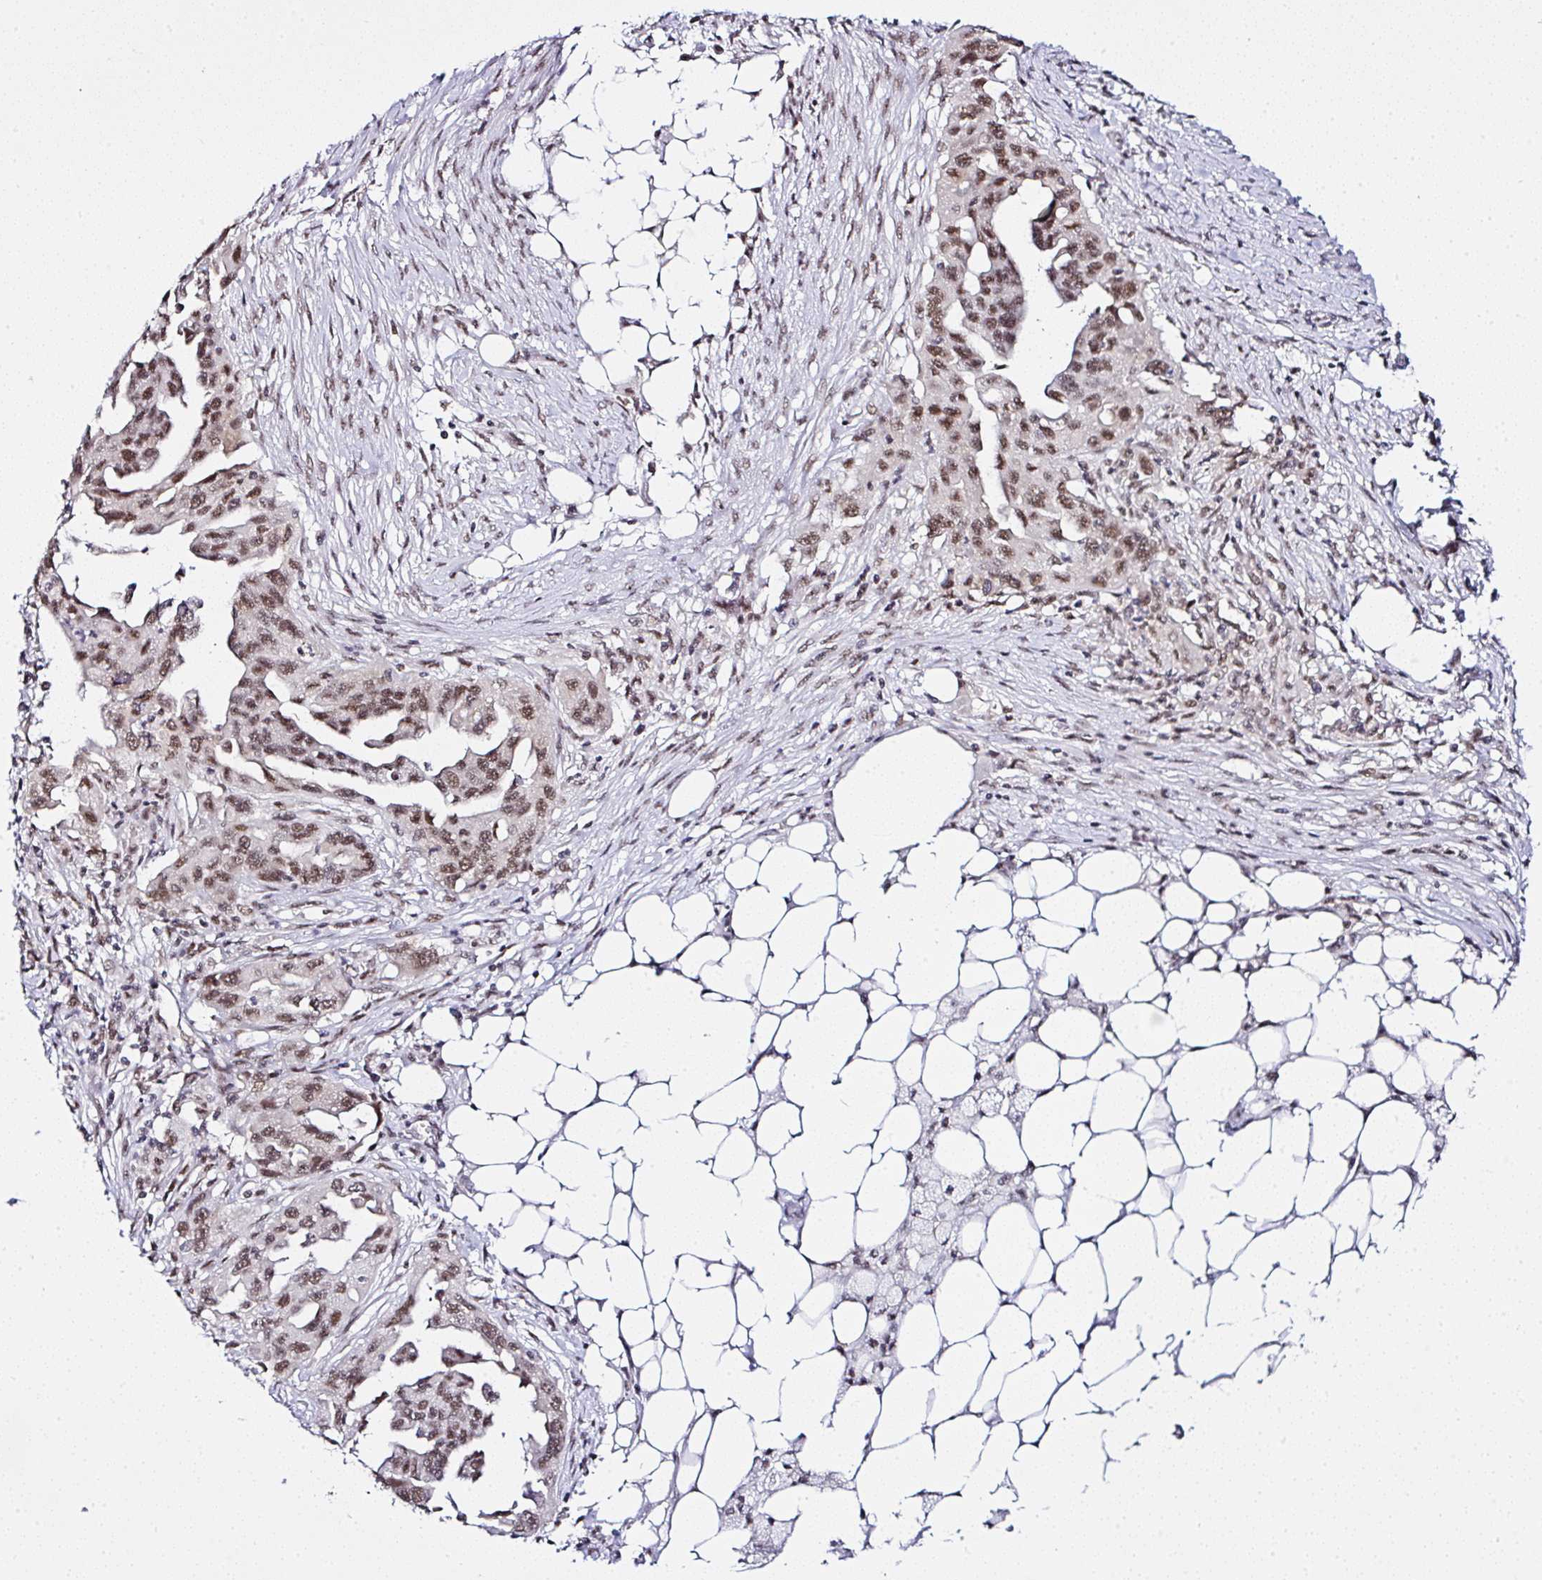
{"staining": {"intensity": "moderate", "quantity": ">75%", "location": "nuclear"}, "tissue": "ovarian cancer", "cell_type": "Tumor cells", "image_type": "cancer", "snomed": [{"axis": "morphology", "description": "Carcinoma, endometroid"}, {"axis": "morphology", "description": "Cystadenocarcinoma, serous, NOS"}, {"axis": "topography", "description": "Ovary"}], "caption": "Moderate nuclear staining for a protein is present in about >75% of tumor cells of ovarian cancer (serous cystadenocarcinoma) using immunohistochemistry.", "gene": "PTPN2", "patient": {"sex": "female", "age": 45}}